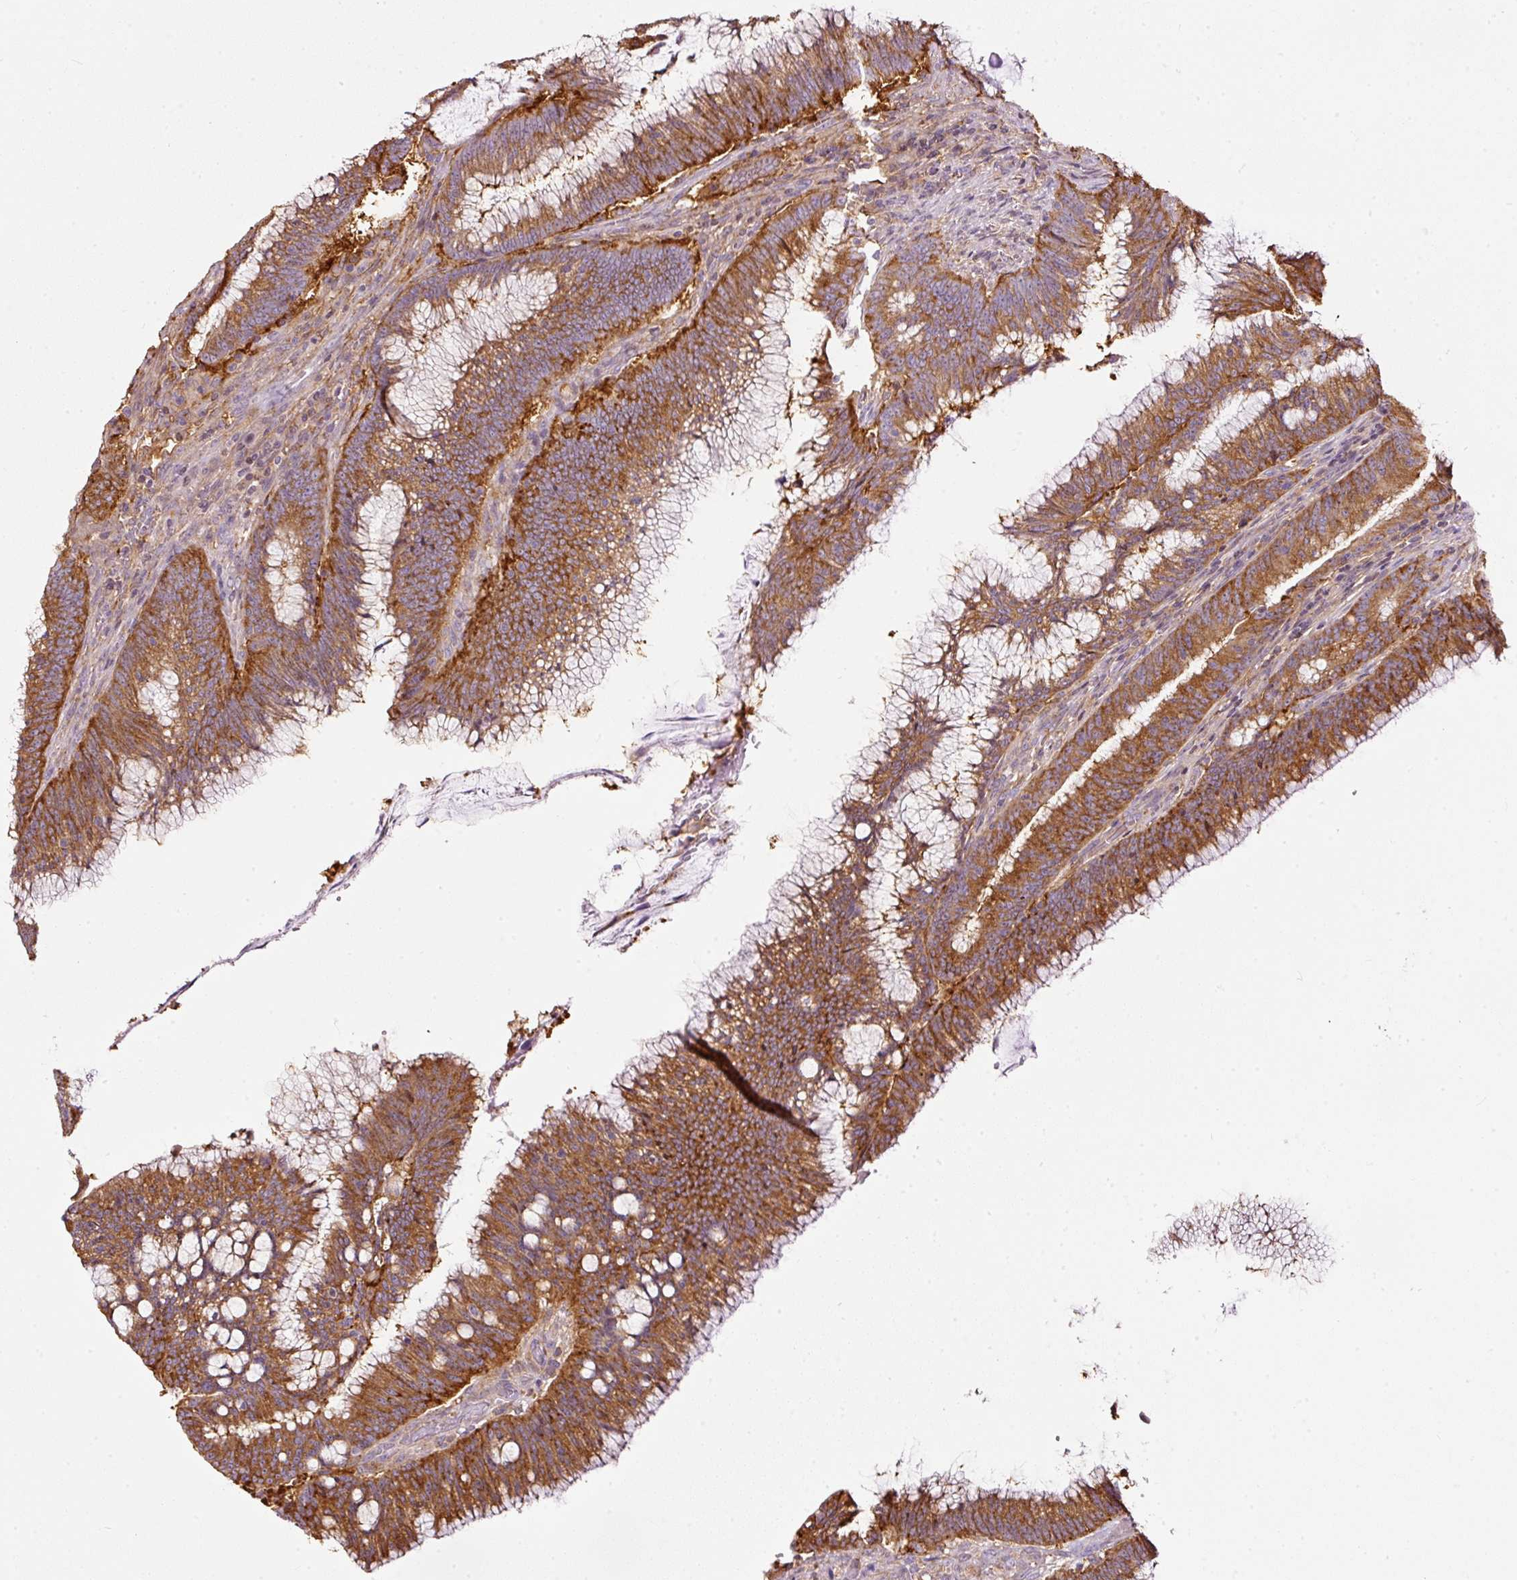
{"staining": {"intensity": "moderate", "quantity": ">75%", "location": "cytoplasmic/membranous"}, "tissue": "colorectal cancer", "cell_type": "Tumor cells", "image_type": "cancer", "snomed": [{"axis": "morphology", "description": "Adenocarcinoma, NOS"}, {"axis": "topography", "description": "Rectum"}], "caption": "High-power microscopy captured an immunohistochemistry micrograph of colorectal cancer, revealing moderate cytoplasmic/membranous staining in about >75% of tumor cells.", "gene": "SCNM1", "patient": {"sex": "female", "age": 77}}